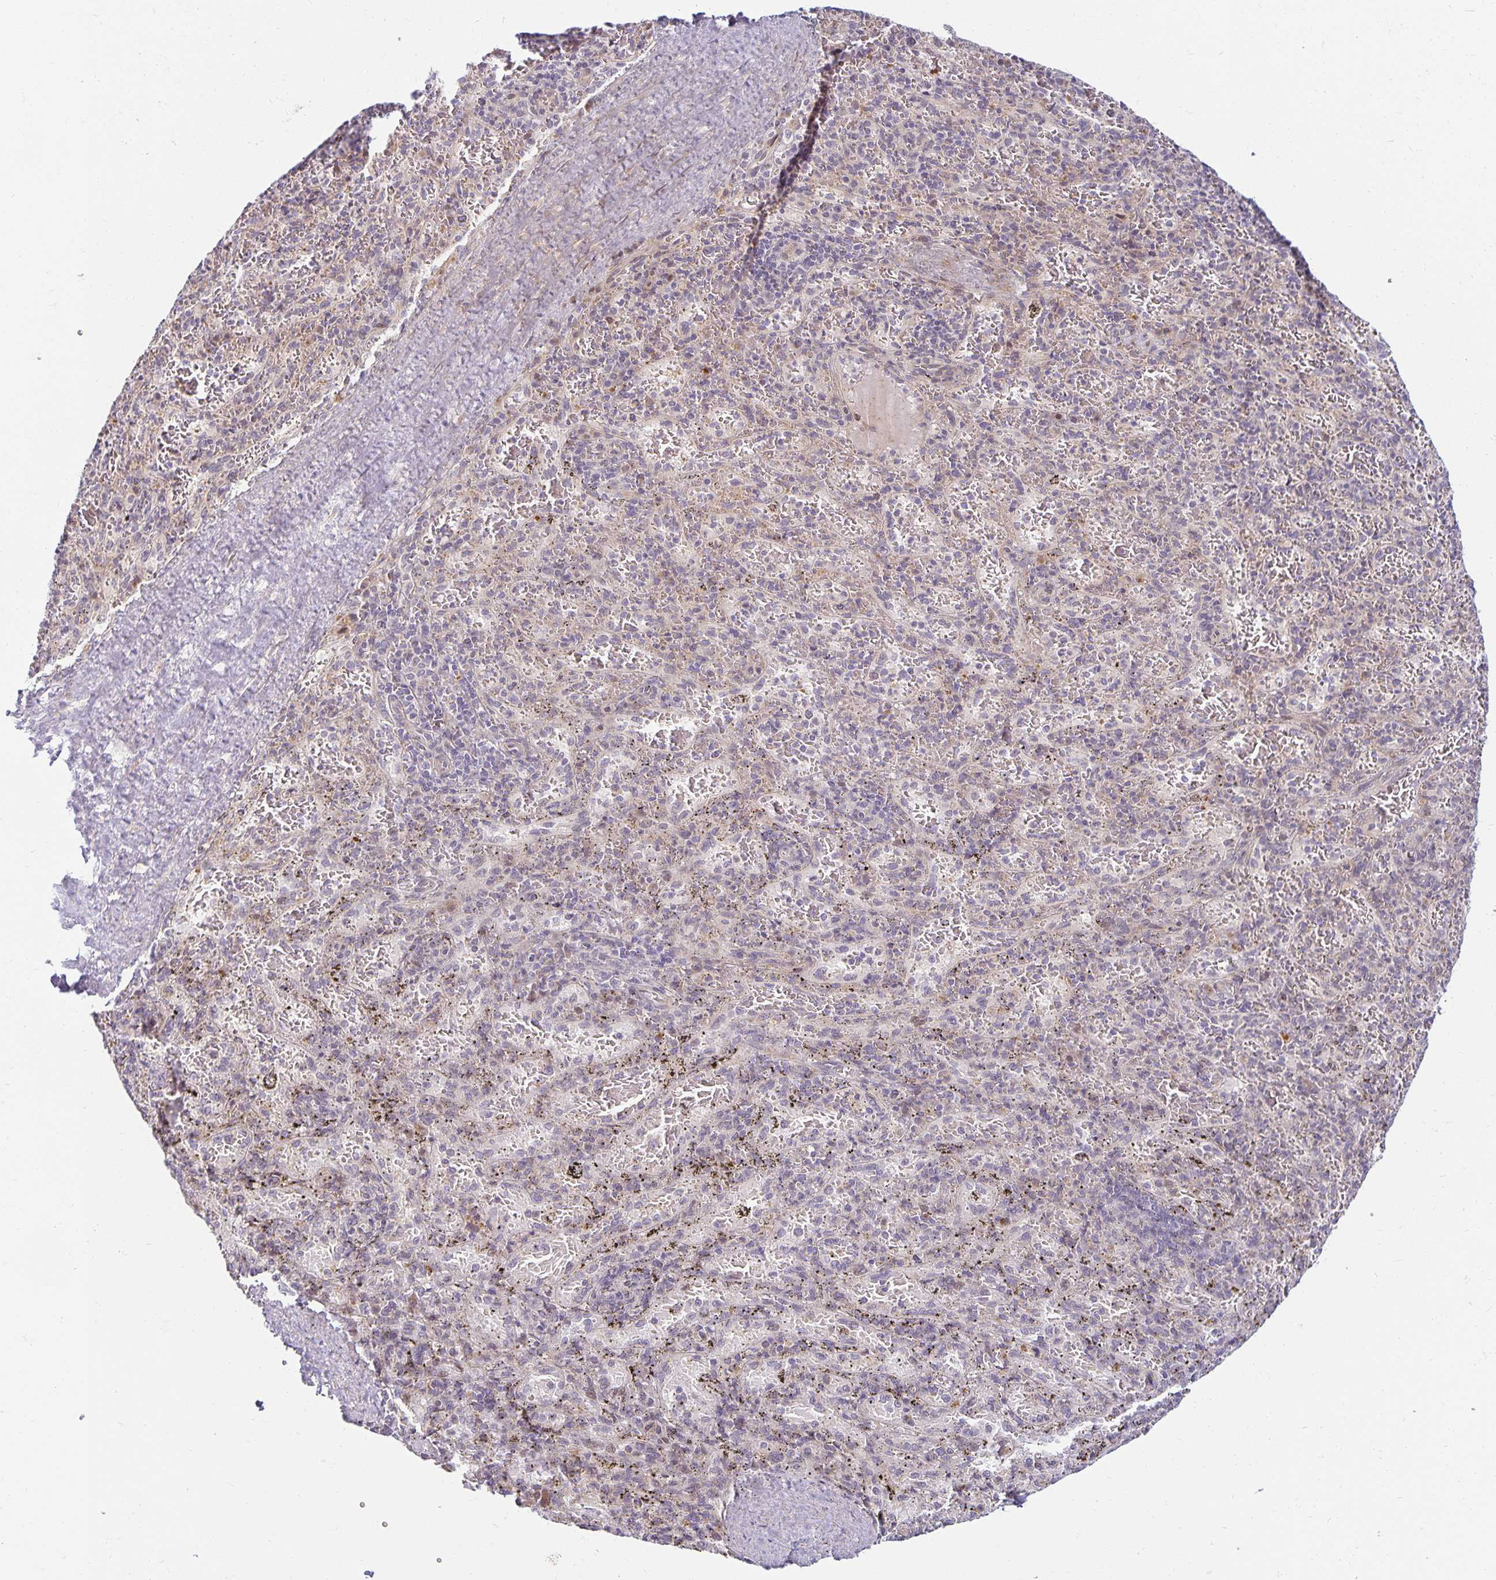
{"staining": {"intensity": "negative", "quantity": "none", "location": "none"}, "tissue": "spleen", "cell_type": "Cells in red pulp", "image_type": "normal", "snomed": [{"axis": "morphology", "description": "Normal tissue, NOS"}, {"axis": "topography", "description": "Spleen"}], "caption": "Spleen was stained to show a protein in brown. There is no significant expression in cells in red pulp. (Stains: DAB (3,3'-diaminobenzidine) immunohistochemistry (IHC) with hematoxylin counter stain, Microscopy: brightfield microscopy at high magnification).", "gene": "EHF", "patient": {"sex": "male", "age": 57}}